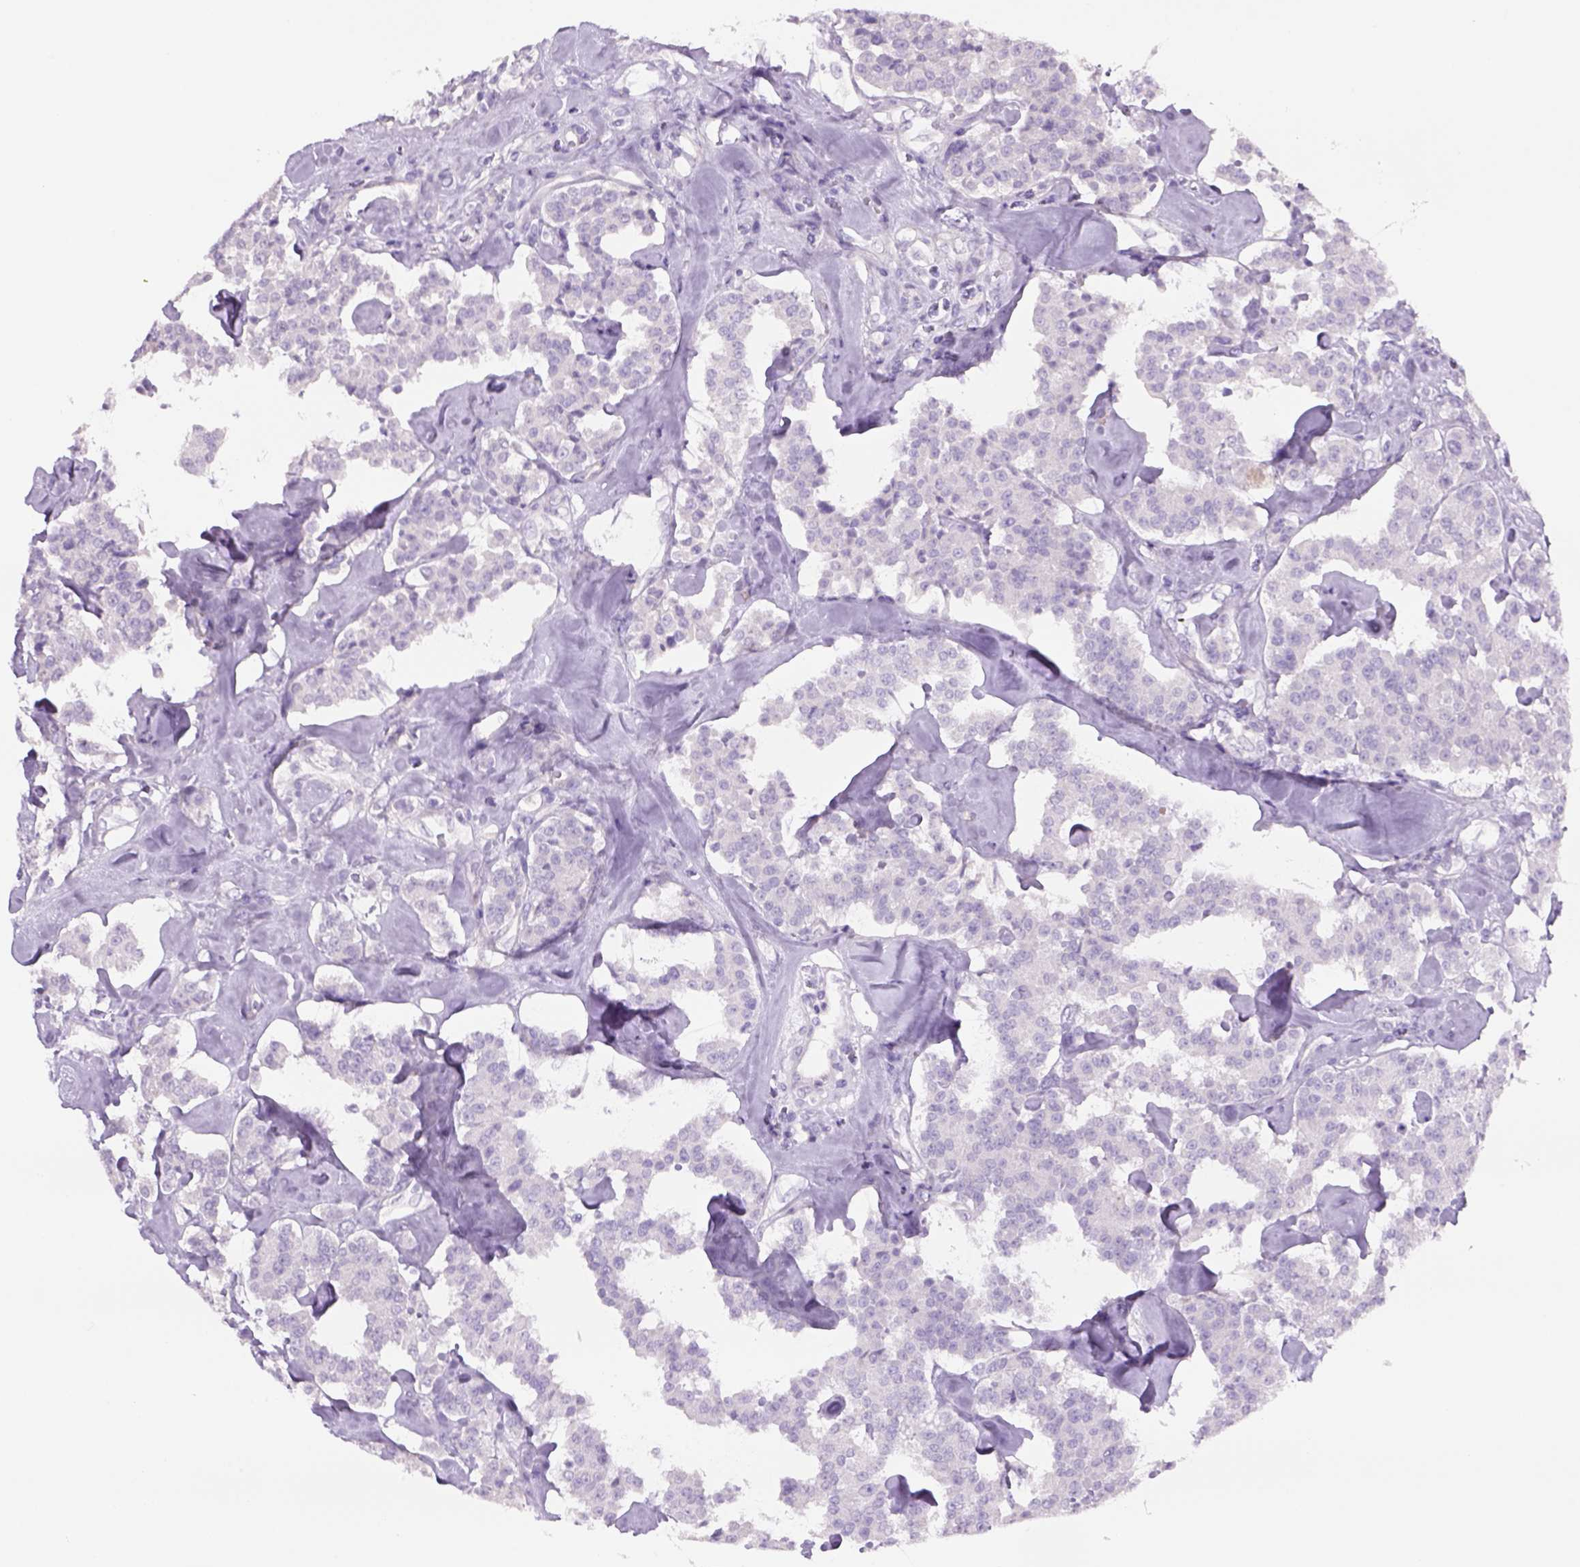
{"staining": {"intensity": "negative", "quantity": "none", "location": "none"}, "tissue": "carcinoid", "cell_type": "Tumor cells", "image_type": "cancer", "snomed": [{"axis": "morphology", "description": "Carcinoid, malignant, NOS"}, {"axis": "topography", "description": "Pancreas"}], "caption": "This is a photomicrograph of IHC staining of malignant carcinoid, which shows no expression in tumor cells.", "gene": "TENM4", "patient": {"sex": "male", "age": 41}}